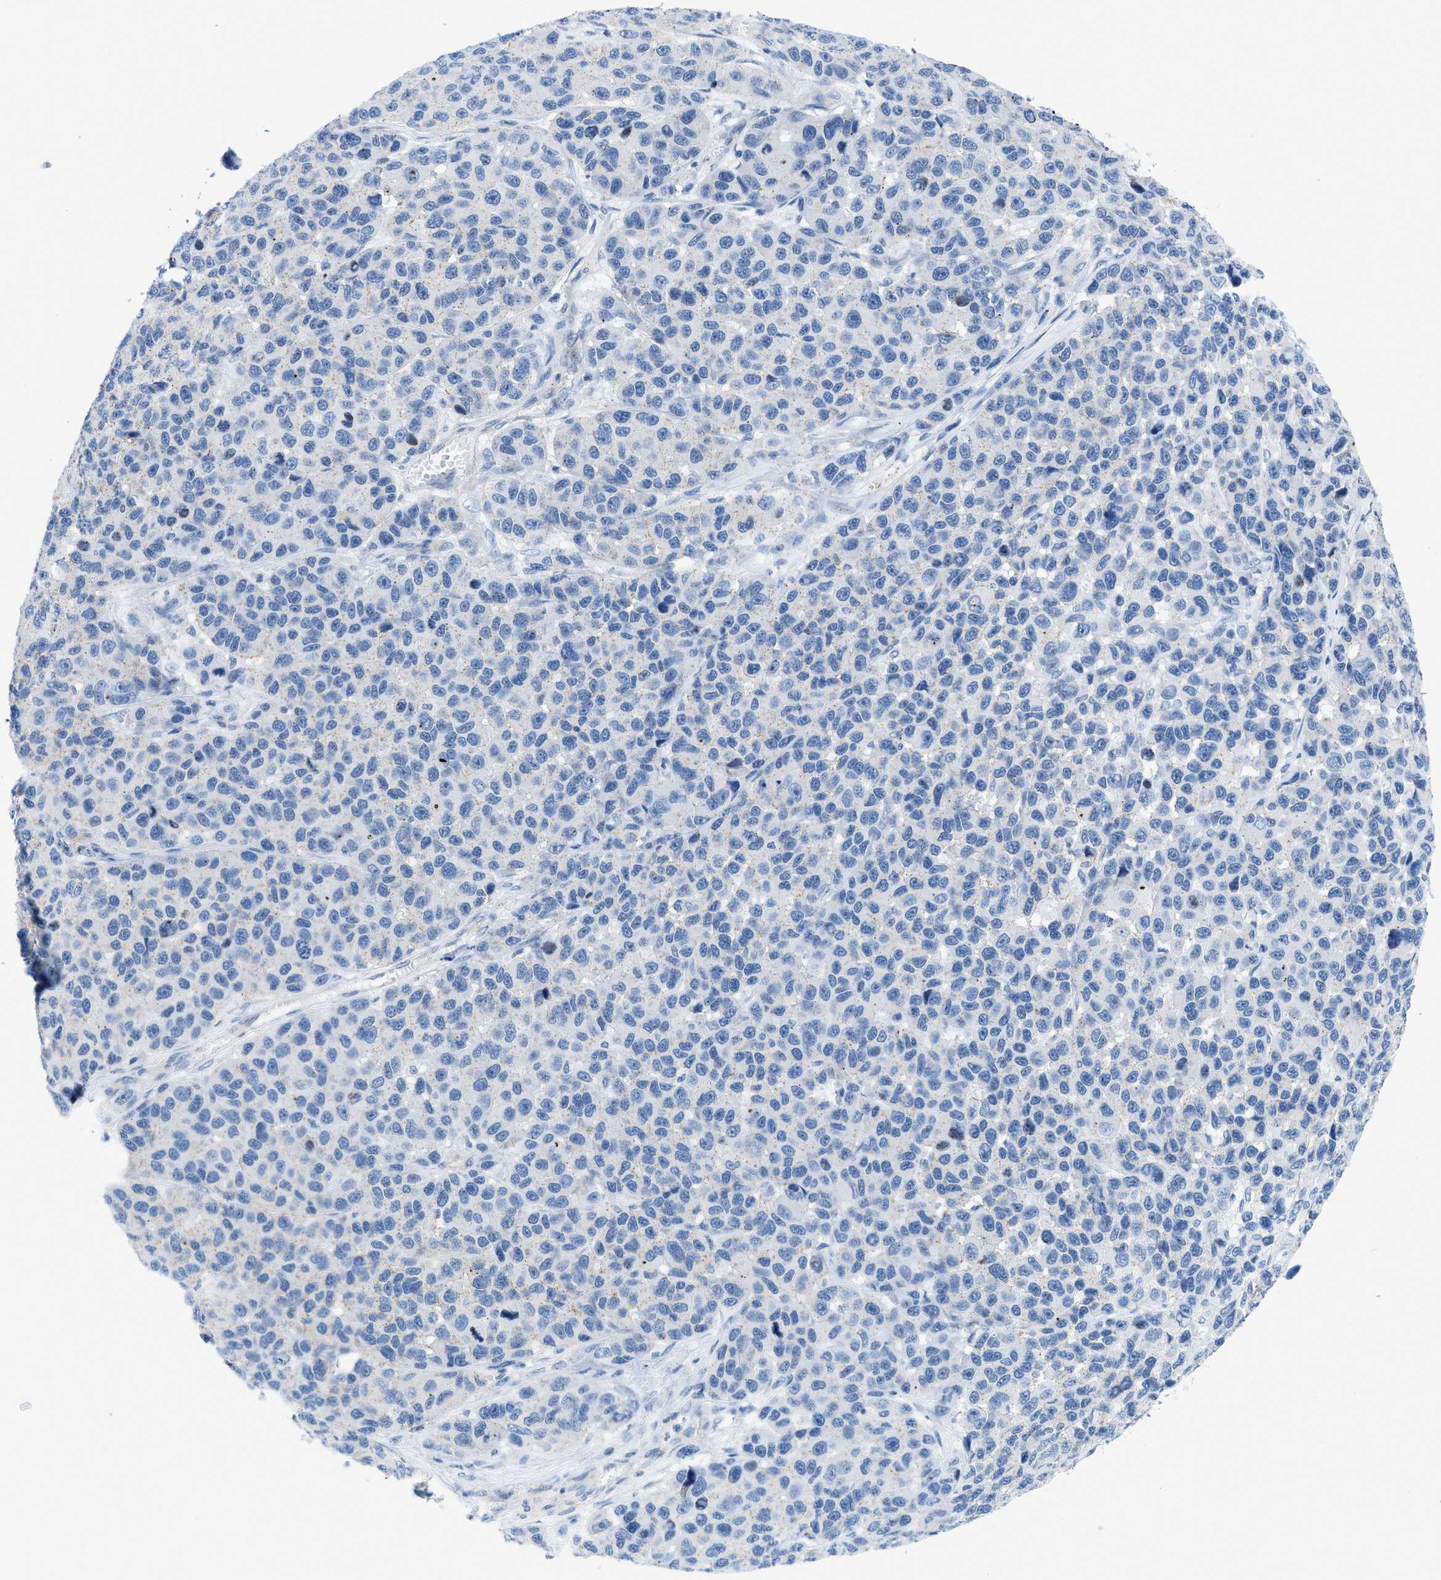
{"staining": {"intensity": "negative", "quantity": "none", "location": "none"}, "tissue": "melanoma", "cell_type": "Tumor cells", "image_type": "cancer", "snomed": [{"axis": "morphology", "description": "Malignant melanoma, NOS"}, {"axis": "topography", "description": "Skin"}], "caption": "Malignant melanoma was stained to show a protein in brown. There is no significant positivity in tumor cells.", "gene": "FDCSP", "patient": {"sex": "male", "age": 53}}